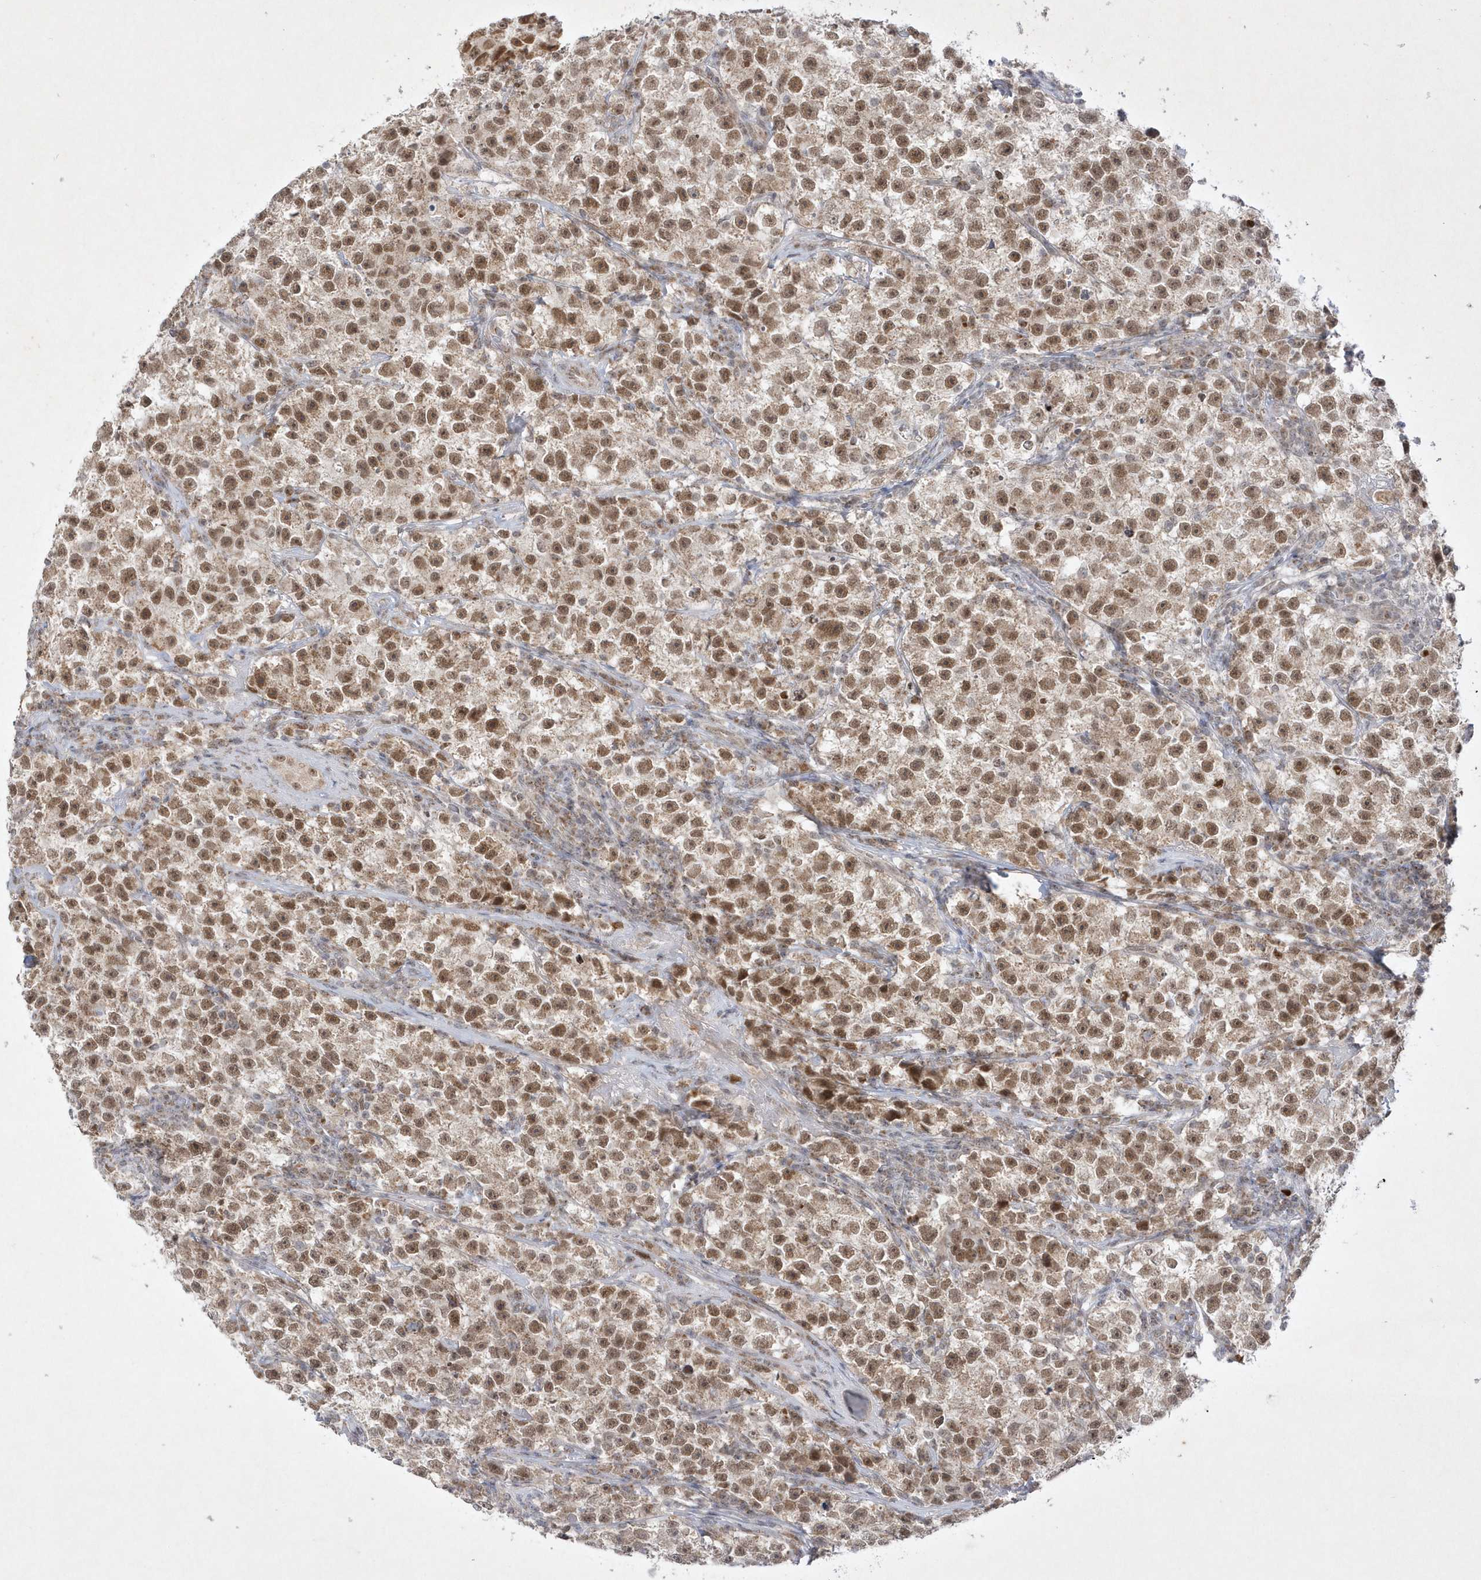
{"staining": {"intensity": "moderate", "quantity": ">75%", "location": "nuclear"}, "tissue": "testis cancer", "cell_type": "Tumor cells", "image_type": "cancer", "snomed": [{"axis": "morphology", "description": "Seminoma, NOS"}, {"axis": "topography", "description": "Testis"}], "caption": "Protein expression analysis of human seminoma (testis) reveals moderate nuclear positivity in approximately >75% of tumor cells.", "gene": "CPSF3", "patient": {"sex": "male", "age": 22}}